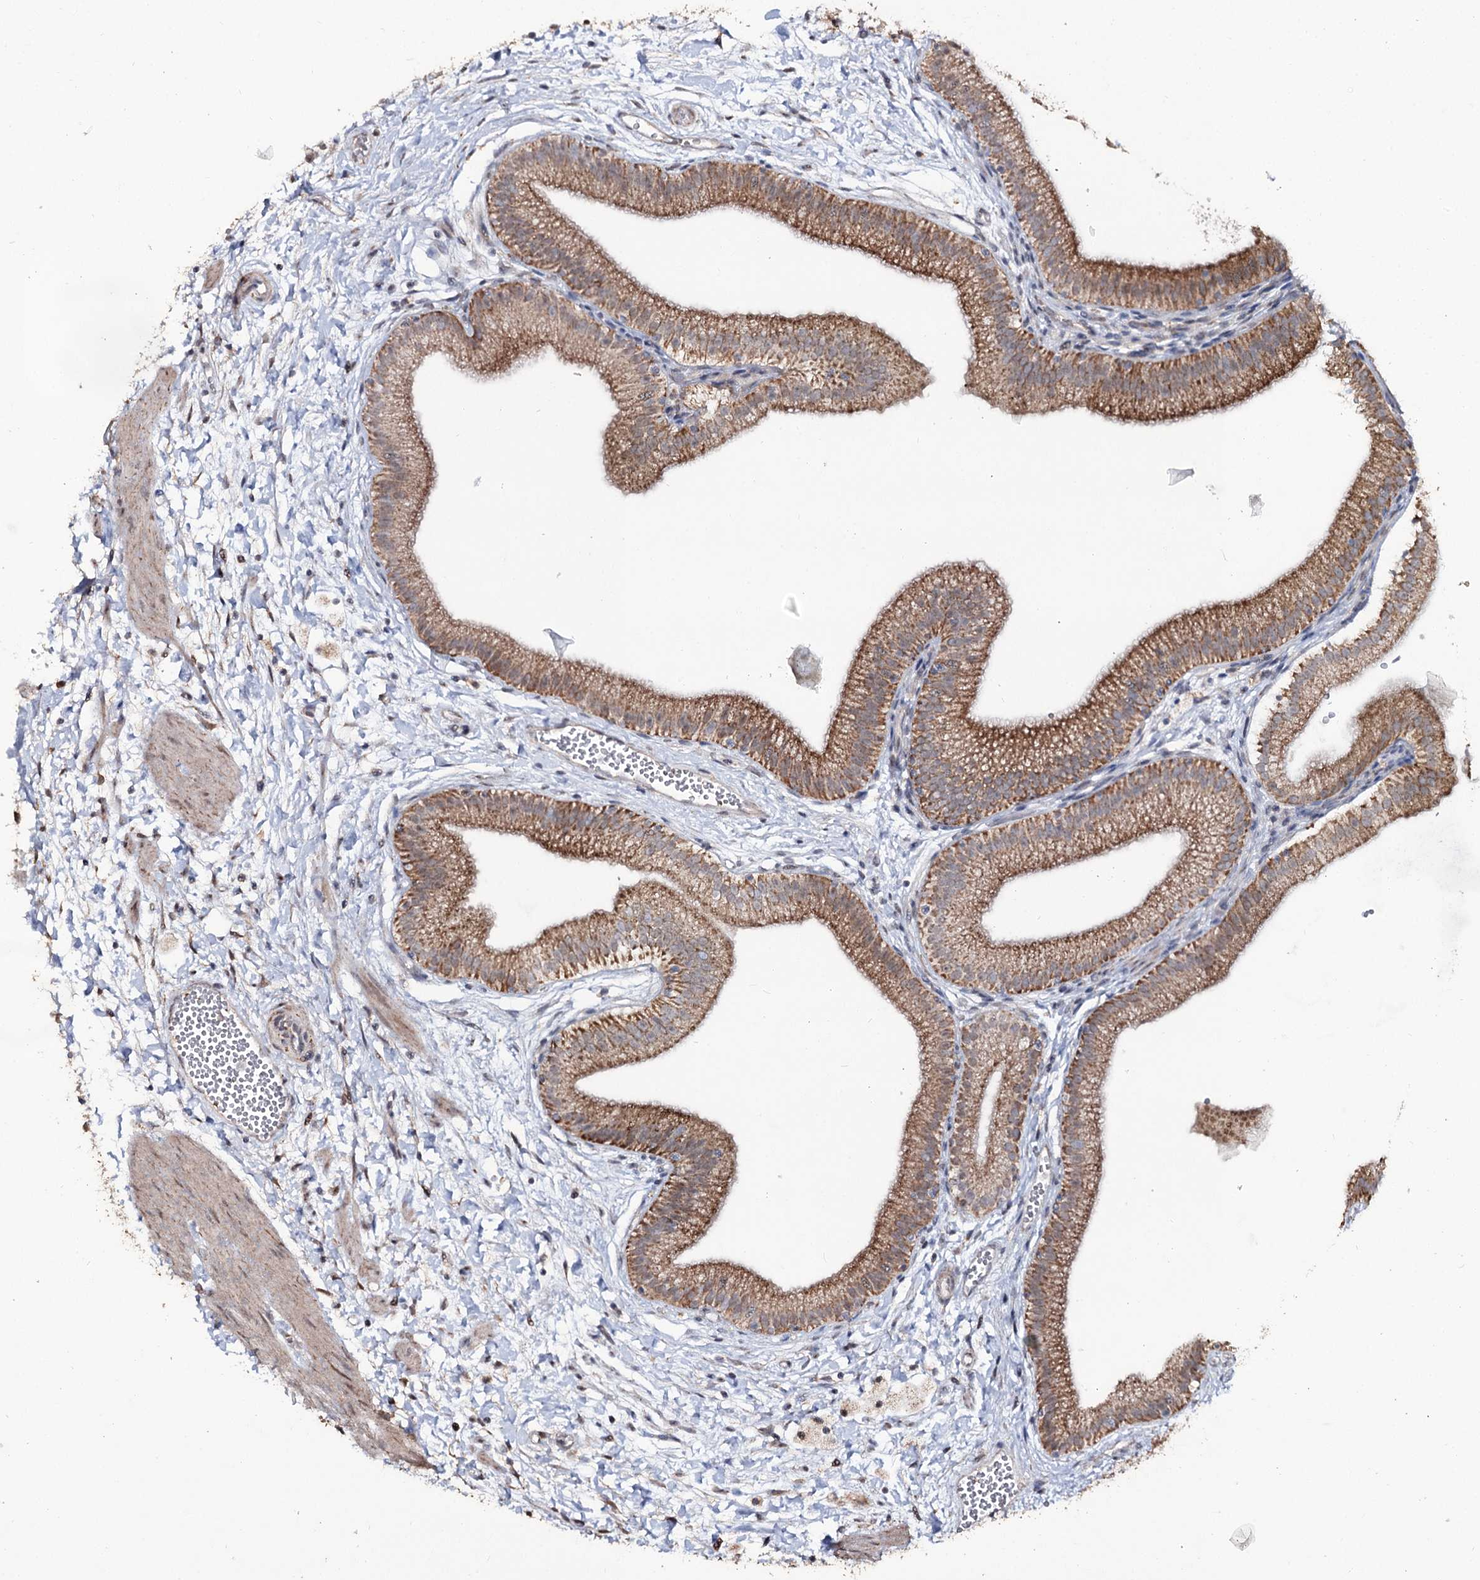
{"staining": {"intensity": "moderate", "quantity": ">75%", "location": "cytoplasmic/membranous"}, "tissue": "gallbladder", "cell_type": "Glandular cells", "image_type": "normal", "snomed": [{"axis": "morphology", "description": "Normal tissue, NOS"}, {"axis": "topography", "description": "Gallbladder"}], "caption": "Brown immunohistochemical staining in benign human gallbladder displays moderate cytoplasmic/membranous staining in about >75% of glandular cells. (DAB (3,3'-diaminobenzidine) = brown stain, brightfield microscopy at high magnification).", "gene": "RUFY4", "patient": {"sex": "male", "age": 55}}